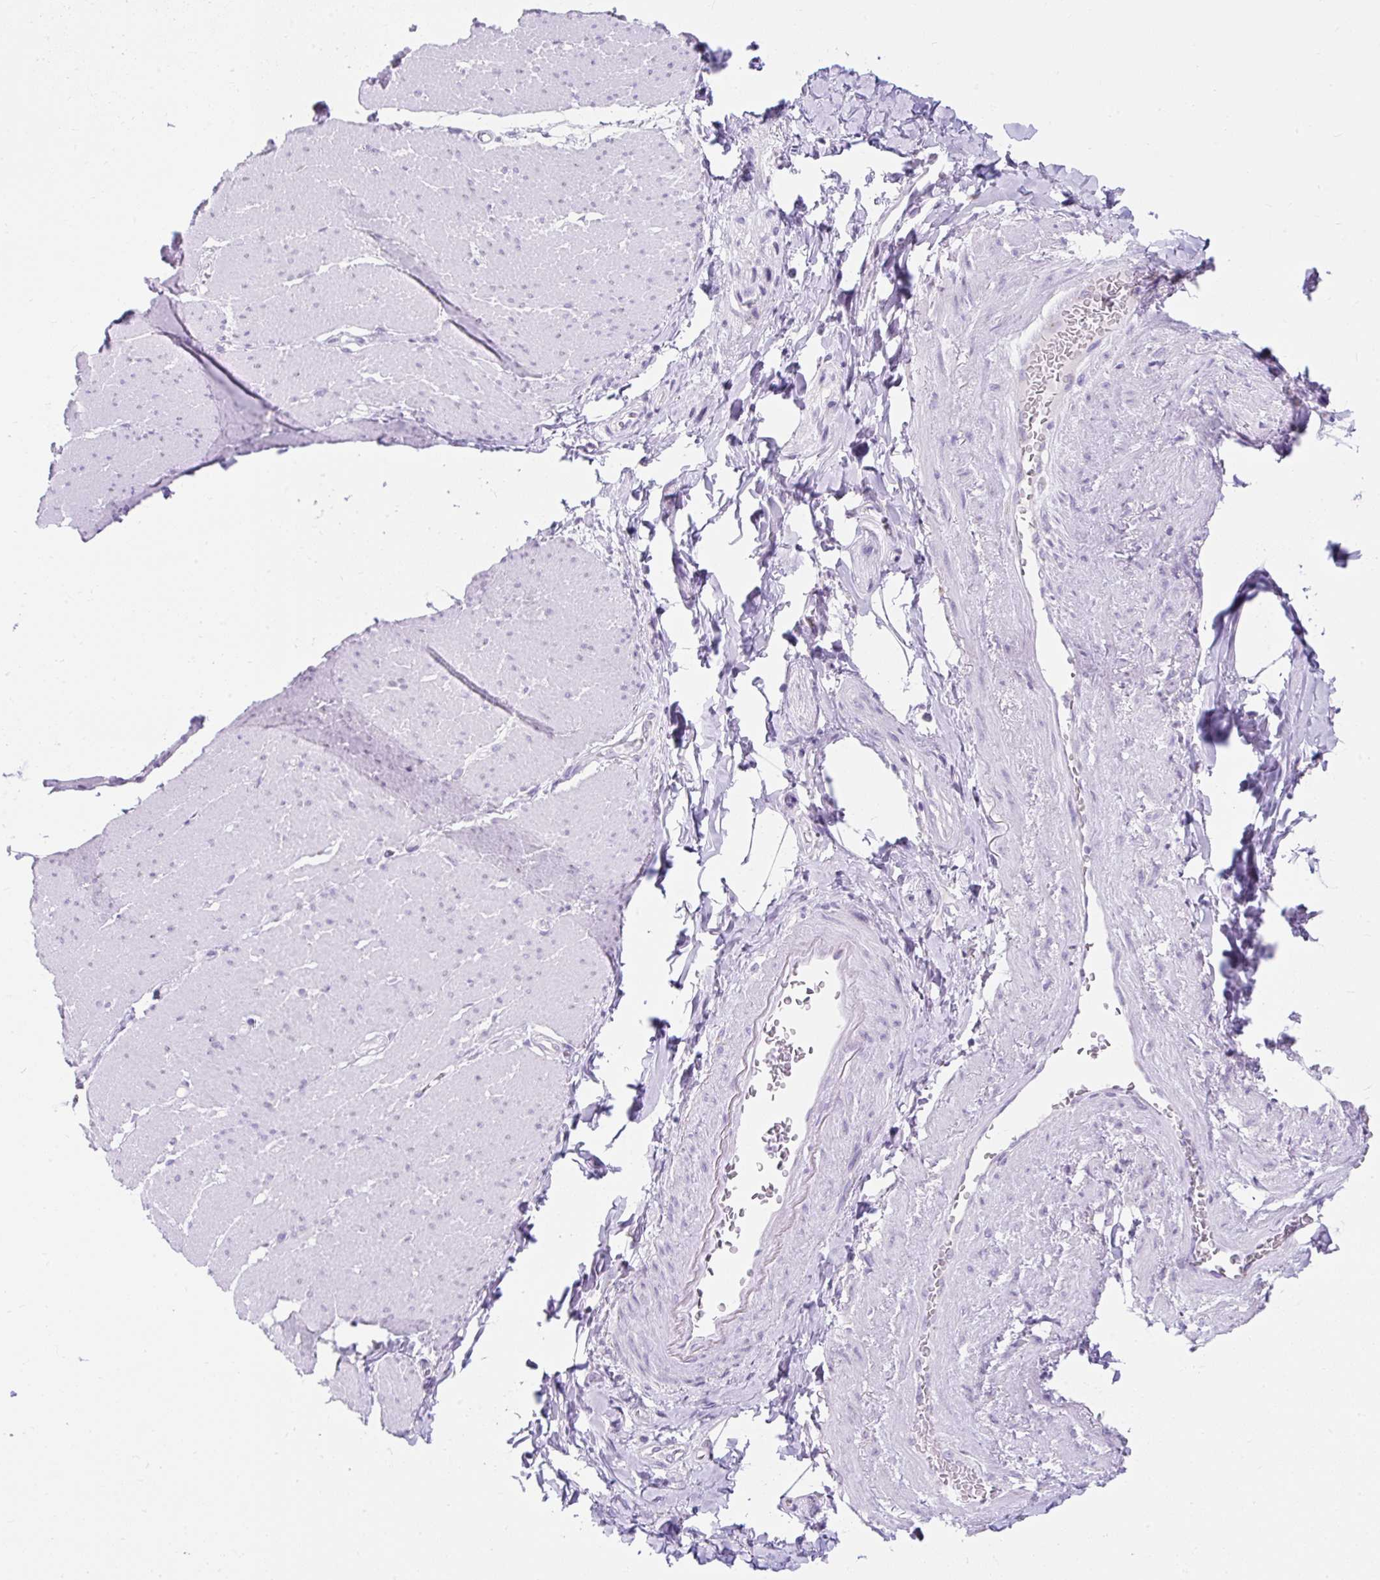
{"staining": {"intensity": "negative", "quantity": "none", "location": "none"}, "tissue": "smooth muscle", "cell_type": "Smooth muscle cells", "image_type": "normal", "snomed": [{"axis": "morphology", "description": "Normal tissue, NOS"}, {"axis": "topography", "description": "Smooth muscle"}, {"axis": "topography", "description": "Rectum"}], "caption": "DAB immunohistochemical staining of normal smooth muscle reveals no significant positivity in smooth muscle cells.", "gene": "GOLGA8A", "patient": {"sex": "male", "age": 53}}